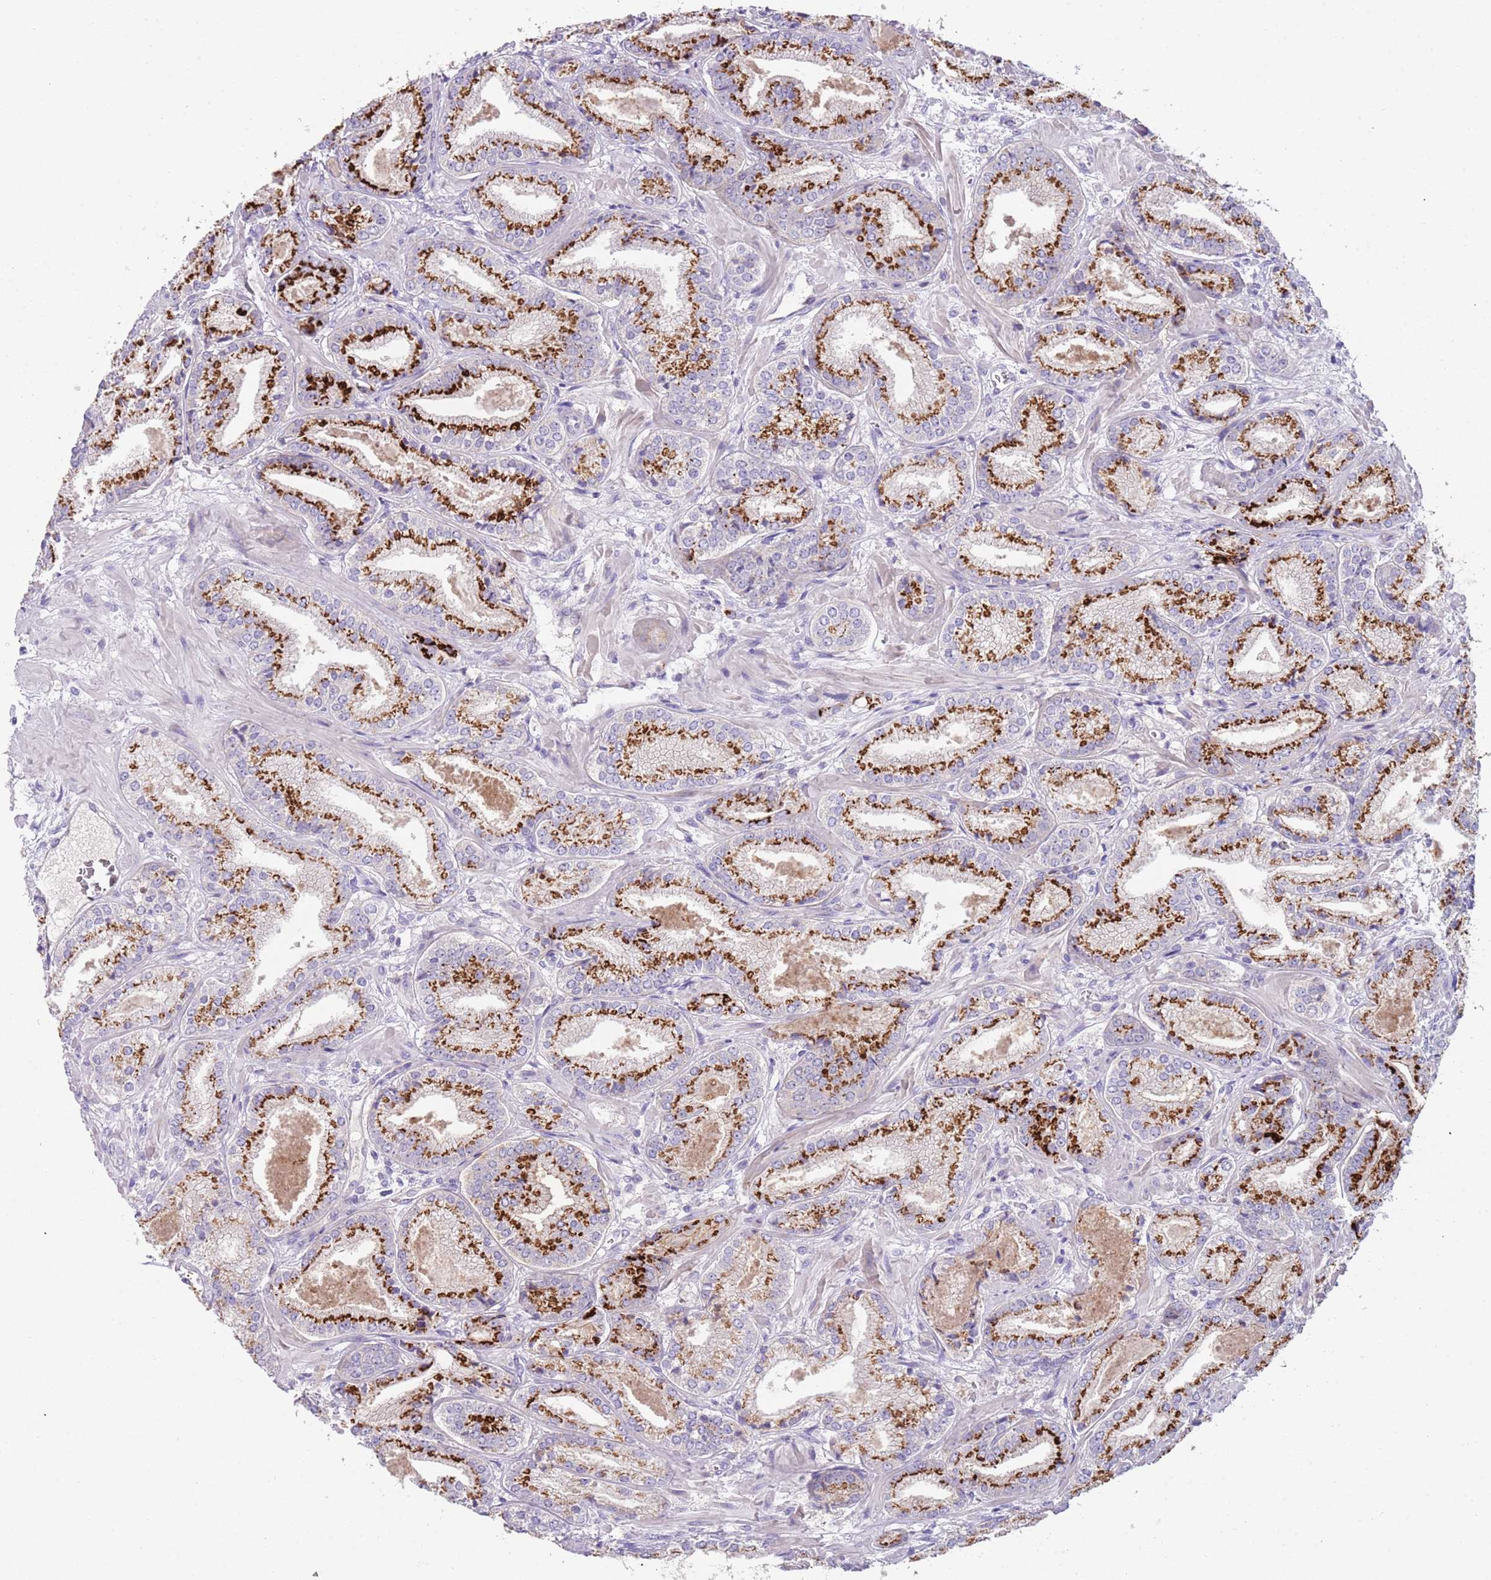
{"staining": {"intensity": "strong", "quantity": ">75%", "location": "cytoplasmic/membranous"}, "tissue": "prostate cancer", "cell_type": "Tumor cells", "image_type": "cancer", "snomed": [{"axis": "morphology", "description": "Adenocarcinoma, High grade"}, {"axis": "topography", "description": "Prostate"}], "caption": "Immunohistochemistry (IHC) image of human prostate cancer (adenocarcinoma (high-grade)) stained for a protein (brown), which displays high levels of strong cytoplasmic/membranous positivity in approximately >75% of tumor cells.", "gene": "C2CD3", "patient": {"sex": "male", "age": 63}}